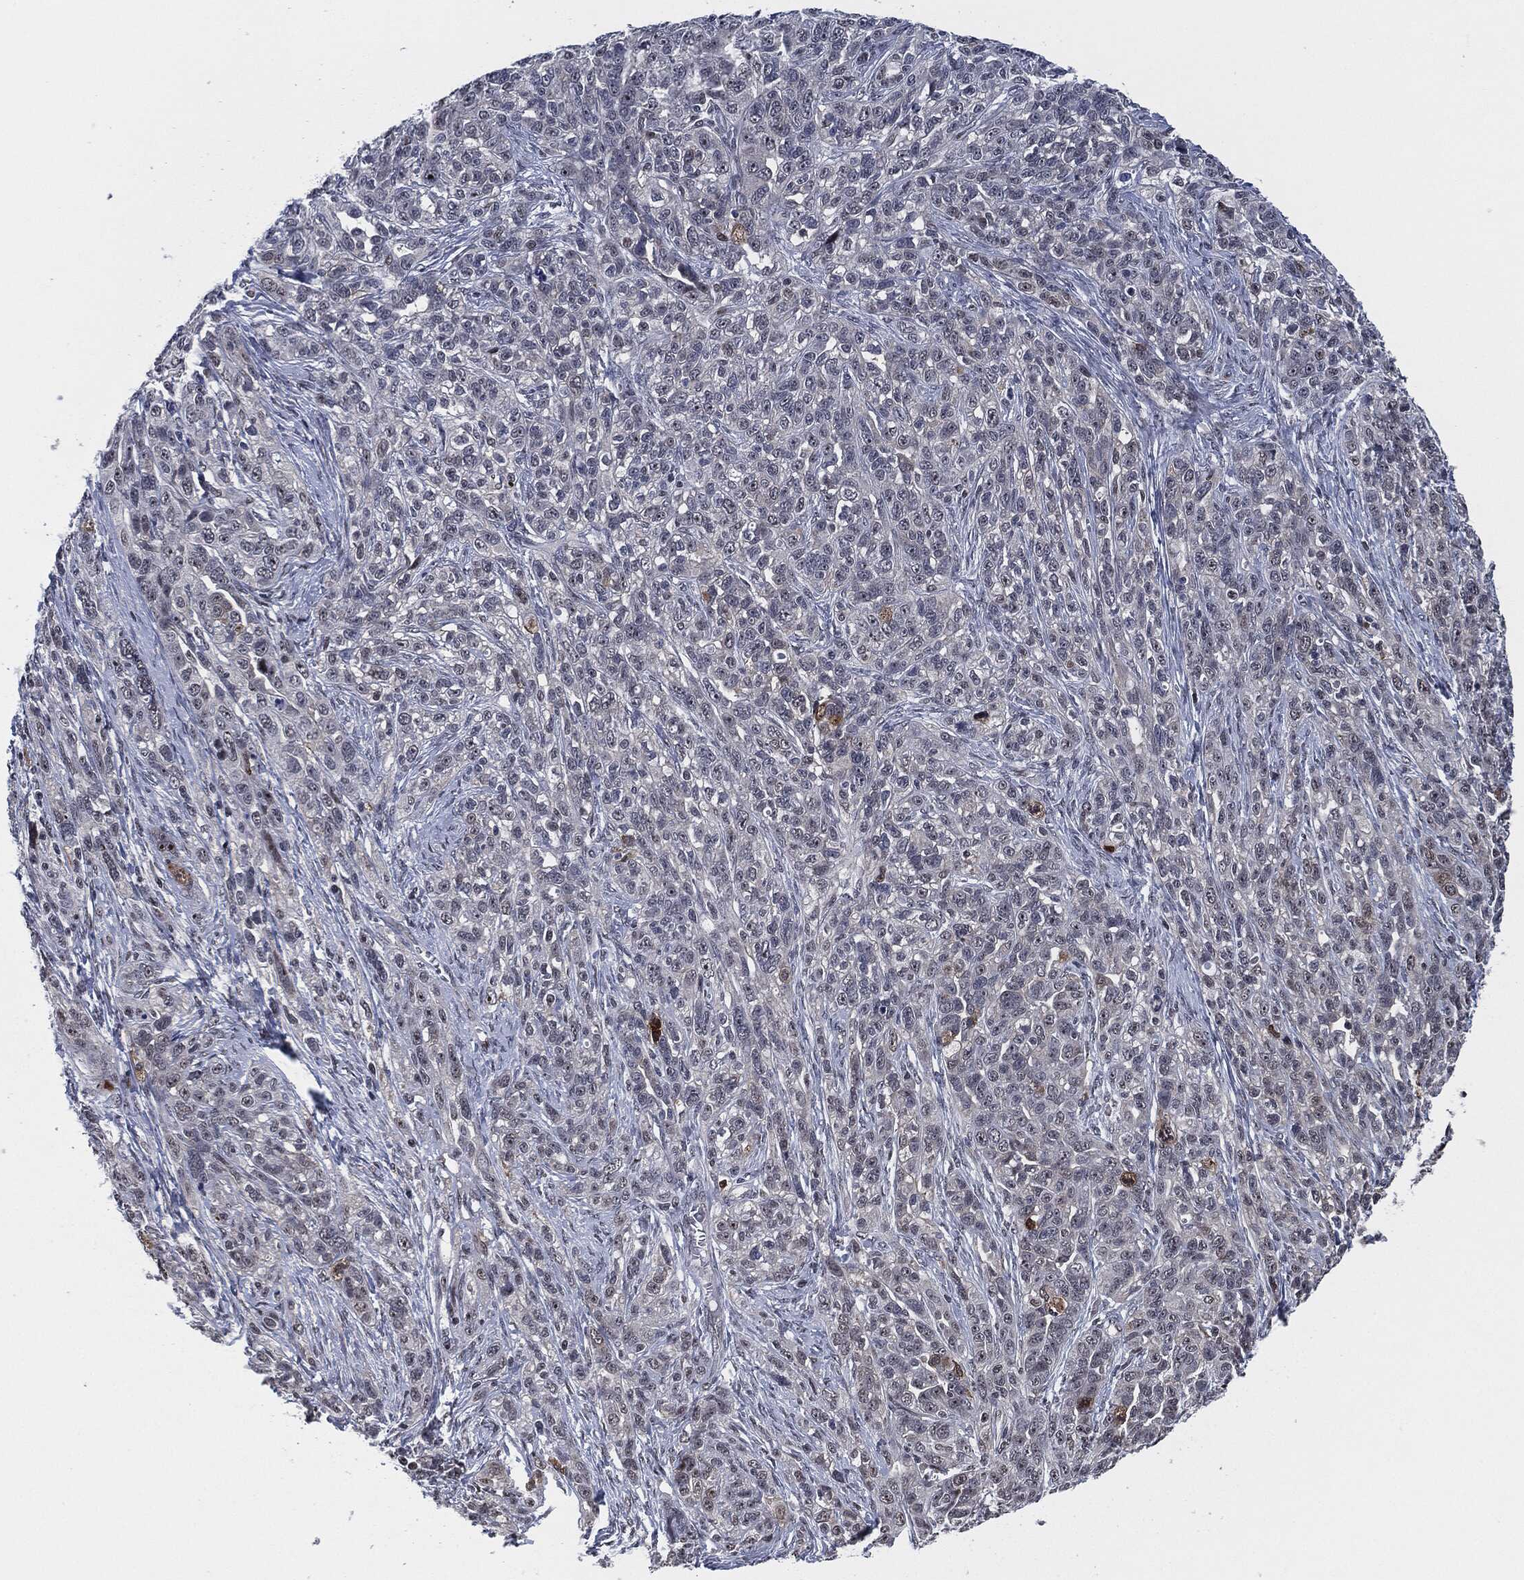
{"staining": {"intensity": "negative", "quantity": "none", "location": "none"}, "tissue": "ovarian cancer", "cell_type": "Tumor cells", "image_type": "cancer", "snomed": [{"axis": "morphology", "description": "Cystadenocarcinoma, serous, NOS"}, {"axis": "topography", "description": "Ovary"}], "caption": "Tumor cells are negative for protein expression in human ovarian serous cystadenocarcinoma.", "gene": "AKT2", "patient": {"sex": "female", "age": 71}}